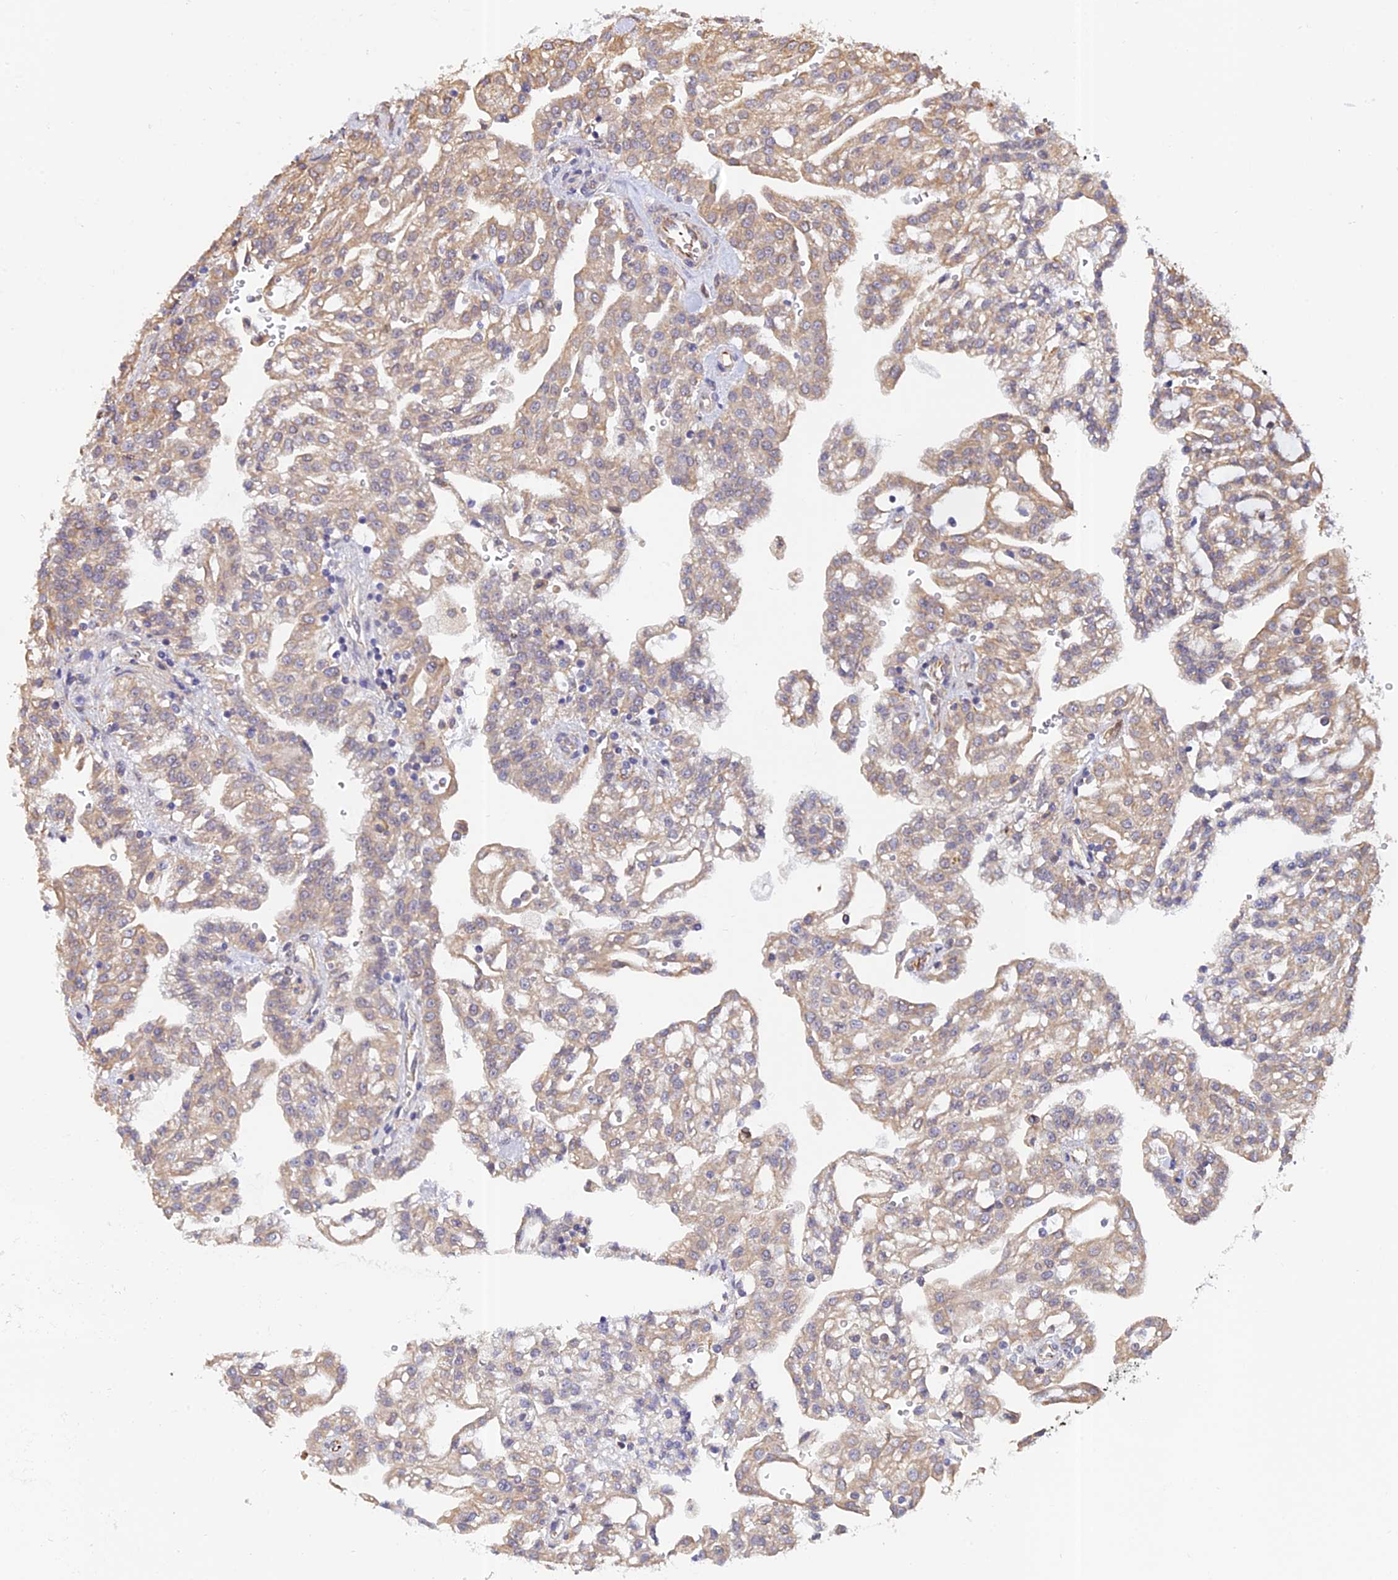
{"staining": {"intensity": "moderate", "quantity": ">75%", "location": "cytoplasmic/membranous"}, "tissue": "renal cancer", "cell_type": "Tumor cells", "image_type": "cancer", "snomed": [{"axis": "morphology", "description": "Adenocarcinoma, NOS"}, {"axis": "topography", "description": "Kidney"}], "caption": "Renal cancer stained with a brown dye displays moderate cytoplasmic/membranous positive positivity in about >75% of tumor cells.", "gene": "PAGR1", "patient": {"sex": "male", "age": 63}}